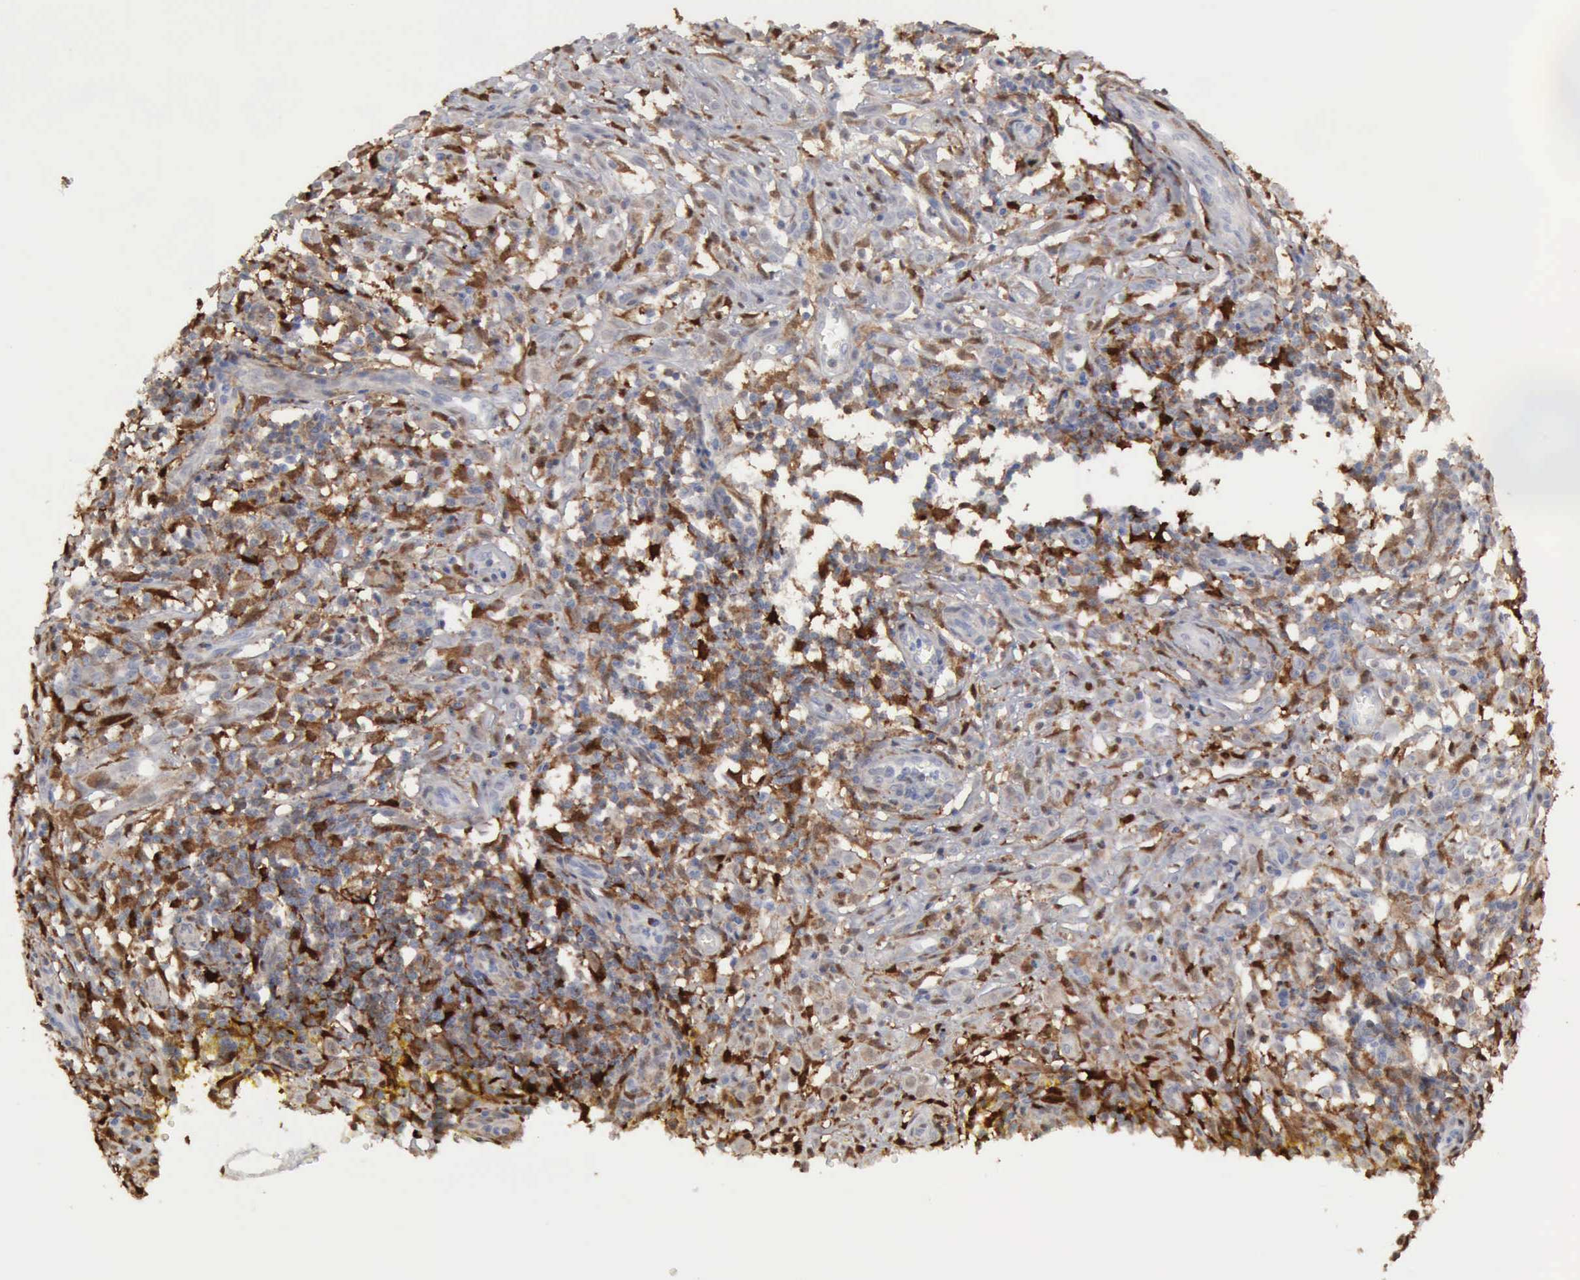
{"staining": {"intensity": "negative", "quantity": "none", "location": "none"}, "tissue": "melanoma", "cell_type": "Tumor cells", "image_type": "cancer", "snomed": [{"axis": "morphology", "description": "Malignant melanoma, NOS"}, {"axis": "topography", "description": "Skin"}], "caption": "This is an immunohistochemistry (IHC) image of human melanoma. There is no positivity in tumor cells.", "gene": "STAT1", "patient": {"sex": "female", "age": 52}}